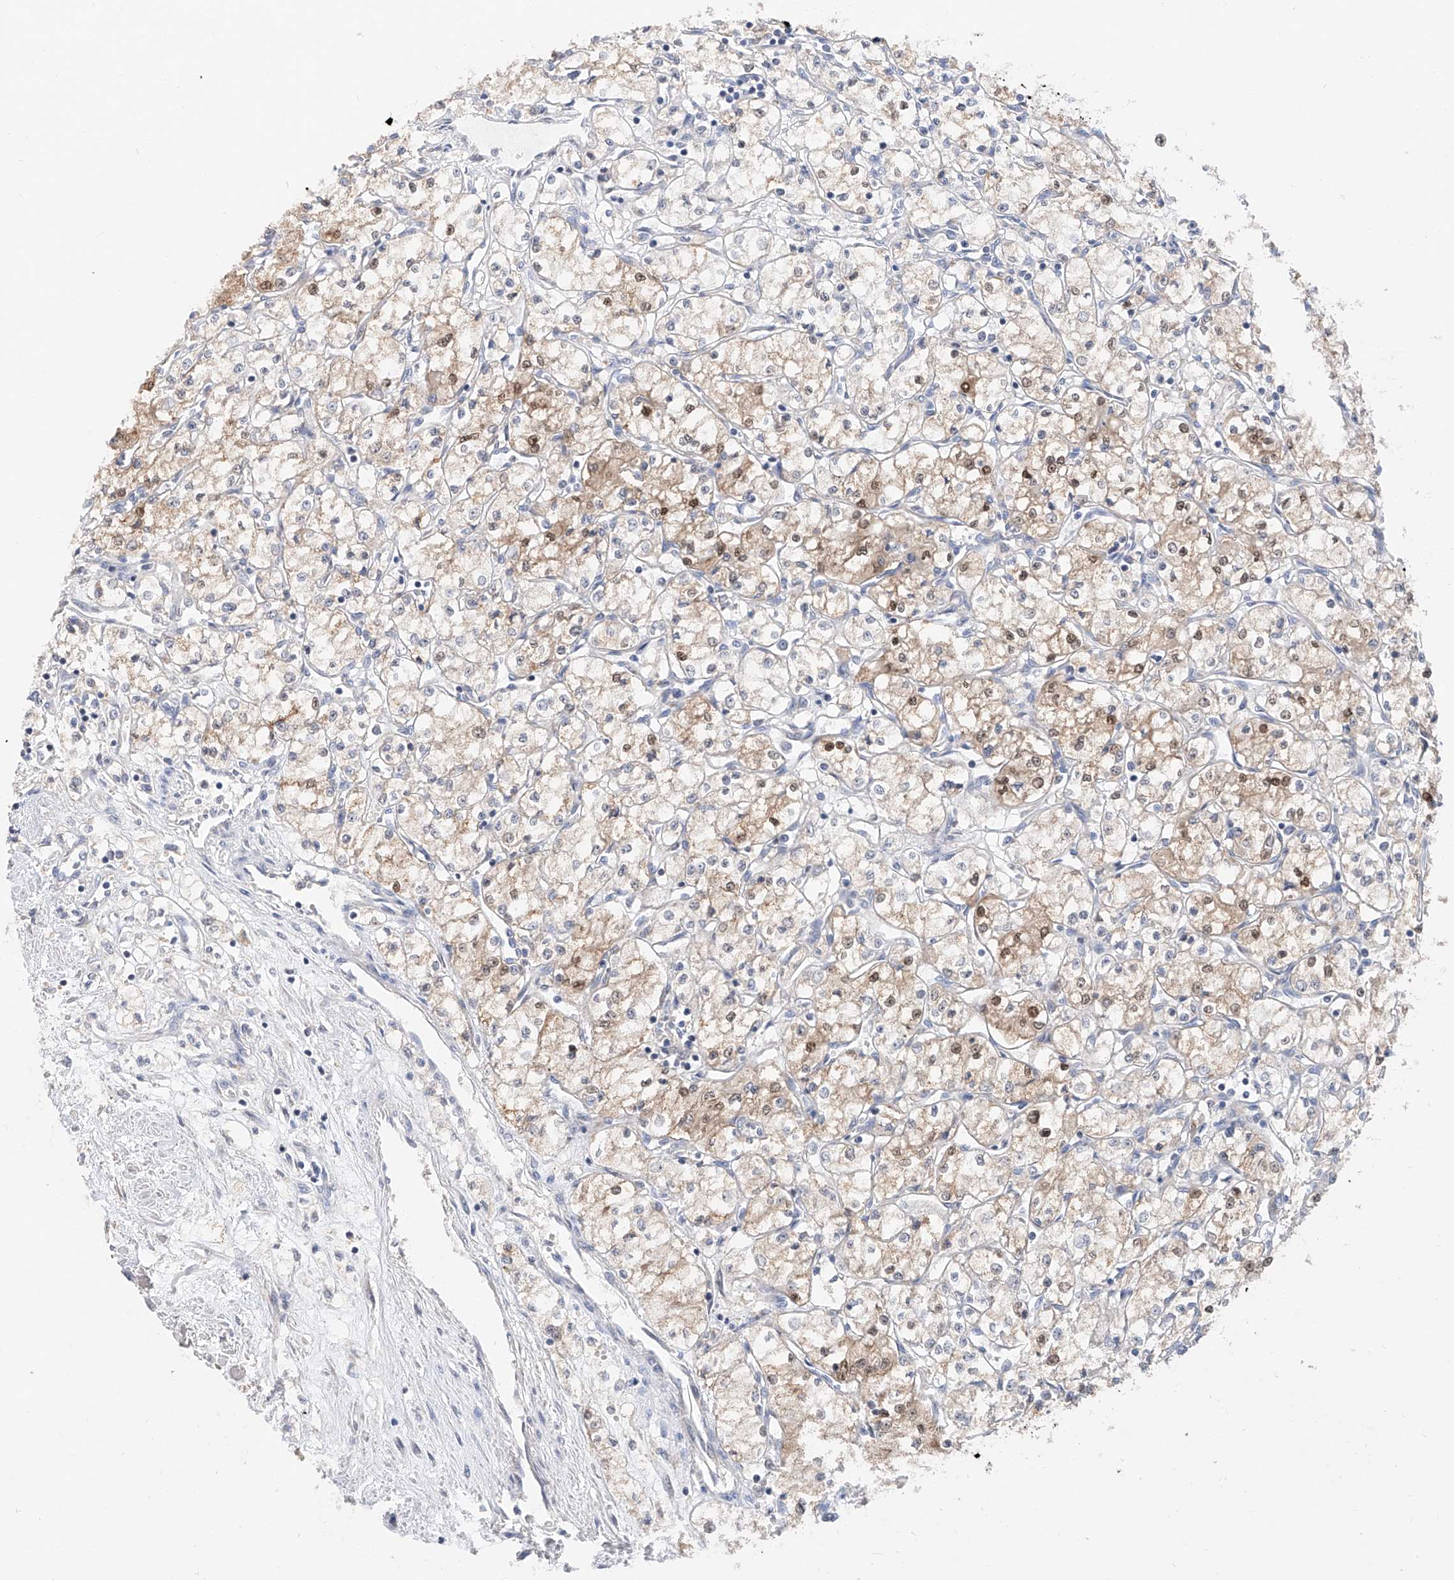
{"staining": {"intensity": "moderate", "quantity": "<25%", "location": "cytoplasmic/membranous,nuclear"}, "tissue": "renal cancer", "cell_type": "Tumor cells", "image_type": "cancer", "snomed": [{"axis": "morphology", "description": "Adenocarcinoma, NOS"}, {"axis": "topography", "description": "Kidney"}], "caption": "This histopathology image displays immunohistochemistry (IHC) staining of renal cancer (adenocarcinoma), with low moderate cytoplasmic/membranous and nuclear positivity in approximately <25% of tumor cells.", "gene": "FUCA2", "patient": {"sex": "male", "age": 59}}